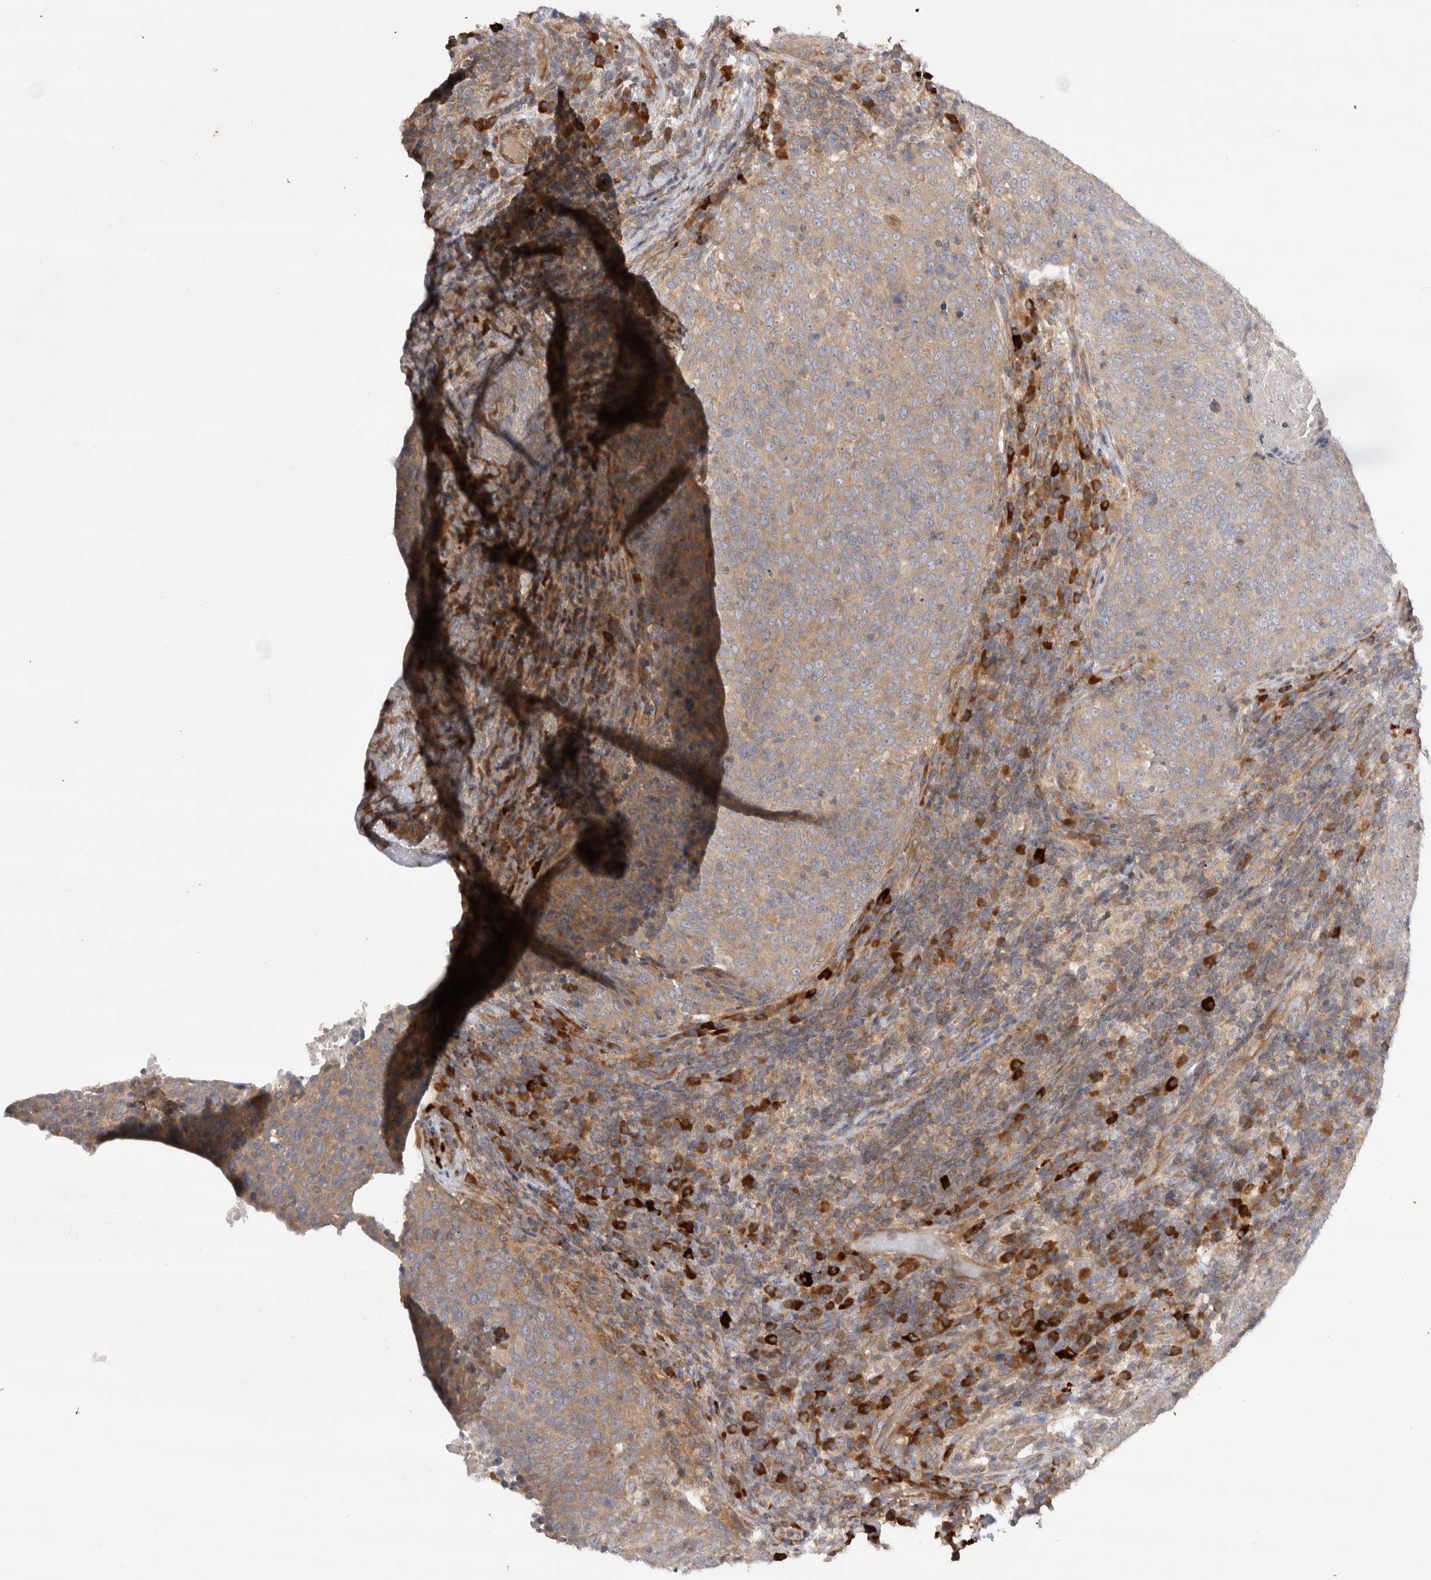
{"staining": {"intensity": "weak", "quantity": ">75%", "location": "cytoplasmic/membranous"}, "tissue": "head and neck cancer", "cell_type": "Tumor cells", "image_type": "cancer", "snomed": [{"axis": "morphology", "description": "Squamous cell carcinoma, NOS"}, {"axis": "morphology", "description": "Squamous cell carcinoma, metastatic, NOS"}, {"axis": "topography", "description": "Lymph node"}, {"axis": "topography", "description": "Head-Neck"}], "caption": "Immunohistochemical staining of human head and neck squamous cell carcinoma shows weak cytoplasmic/membranous protein staining in about >75% of tumor cells.", "gene": "PDCD10", "patient": {"sex": "male", "age": 62}}